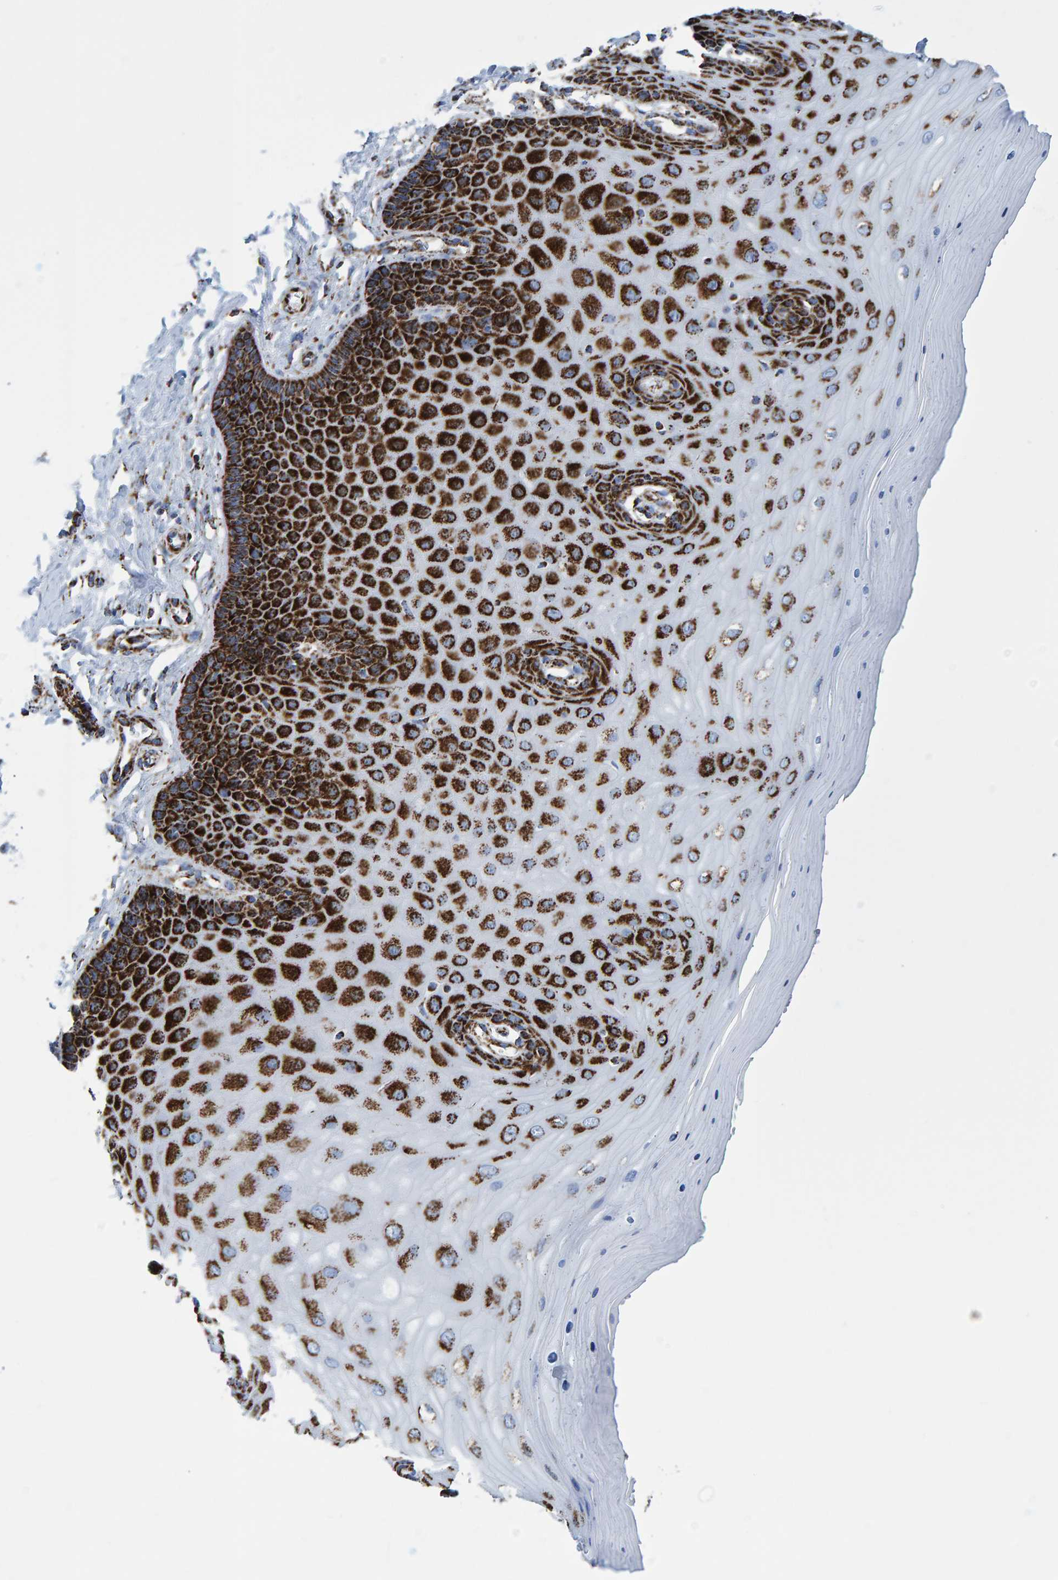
{"staining": {"intensity": "strong", "quantity": ">75%", "location": "cytoplasmic/membranous"}, "tissue": "cervix", "cell_type": "Glandular cells", "image_type": "normal", "snomed": [{"axis": "morphology", "description": "Normal tissue, NOS"}, {"axis": "topography", "description": "Cervix"}], "caption": "DAB immunohistochemical staining of benign human cervix reveals strong cytoplasmic/membranous protein expression in approximately >75% of glandular cells. (DAB (3,3'-diaminobenzidine) IHC with brightfield microscopy, high magnification).", "gene": "ENSG00000262660", "patient": {"sex": "female", "age": 55}}